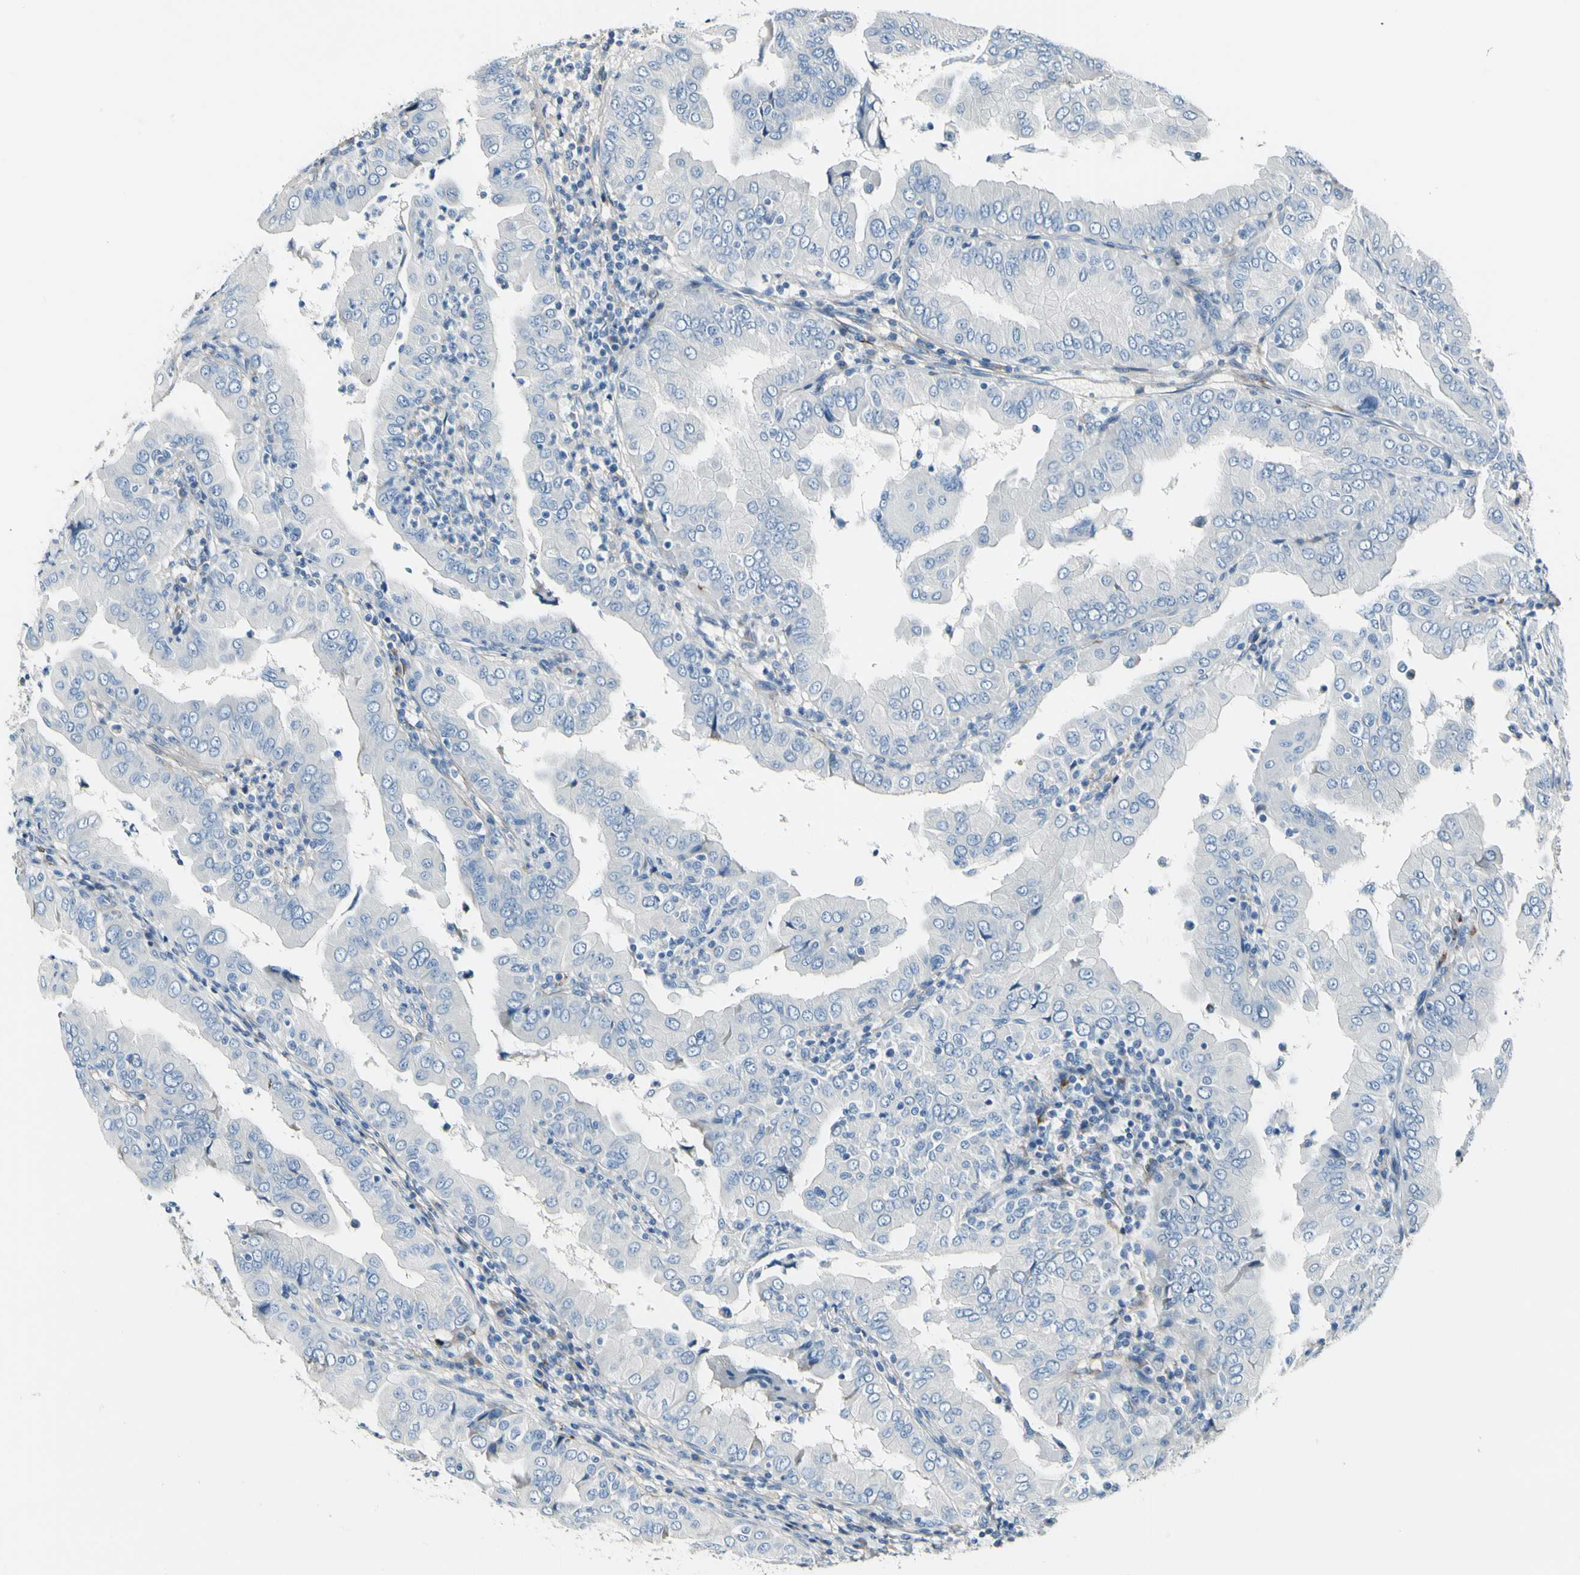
{"staining": {"intensity": "negative", "quantity": "none", "location": "none"}, "tissue": "thyroid cancer", "cell_type": "Tumor cells", "image_type": "cancer", "snomed": [{"axis": "morphology", "description": "Papillary adenocarcinoma, NOS"}, {"axis": "topography", "description": "Thyroid gland"}], "caption": "Tumor cells are negative for protein expression in human papillary adenocarcinoma (thyroid).", "gene": "COL6A3", "patient": {"sex": "male", "age": 33}}